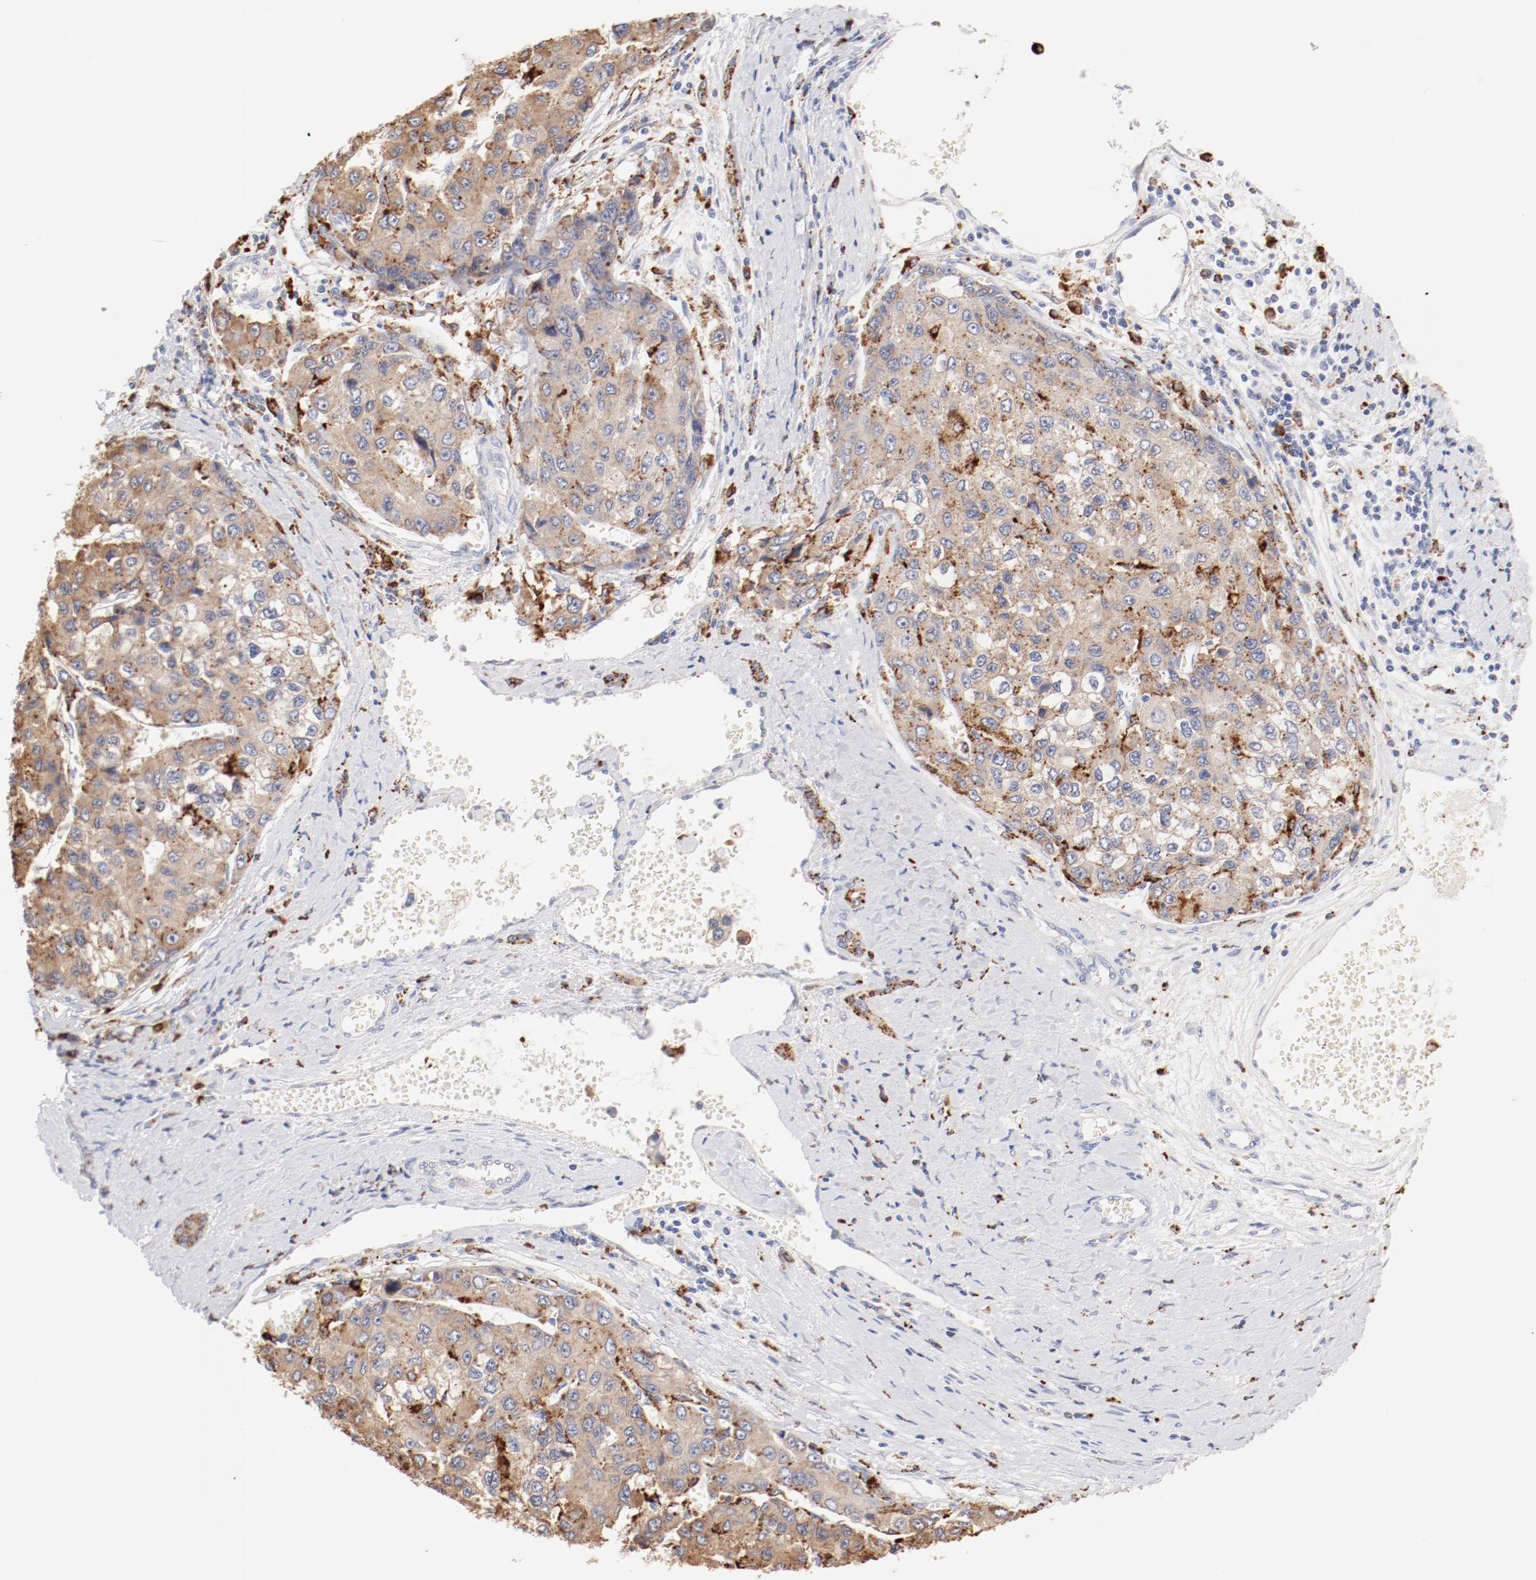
{"staining": {"intensity": "weak", "quantity": ">75%", "location": "cytoplasmic/membranous"}, "tissue": "liver cancer", "cell_type": "Tumor cells", "image_type": "cancer", "snomed": [{"axis": "morphology", "description": "Carcinoma, Hepatocellular, NOS"}, {"axis": "topography", "description": "Liver"}], "caption": "Immunohistochemical staining of liver cancer (hepatocellular carcinoma) reveals low levels of weak cytoplasmic/membranous protein staining in about >75% of tumor cells. (Brightfield microscopy of DAB IHC at high magnification).", "gene": "CTSH", "patient": {"sex": "female", "age": 66}}